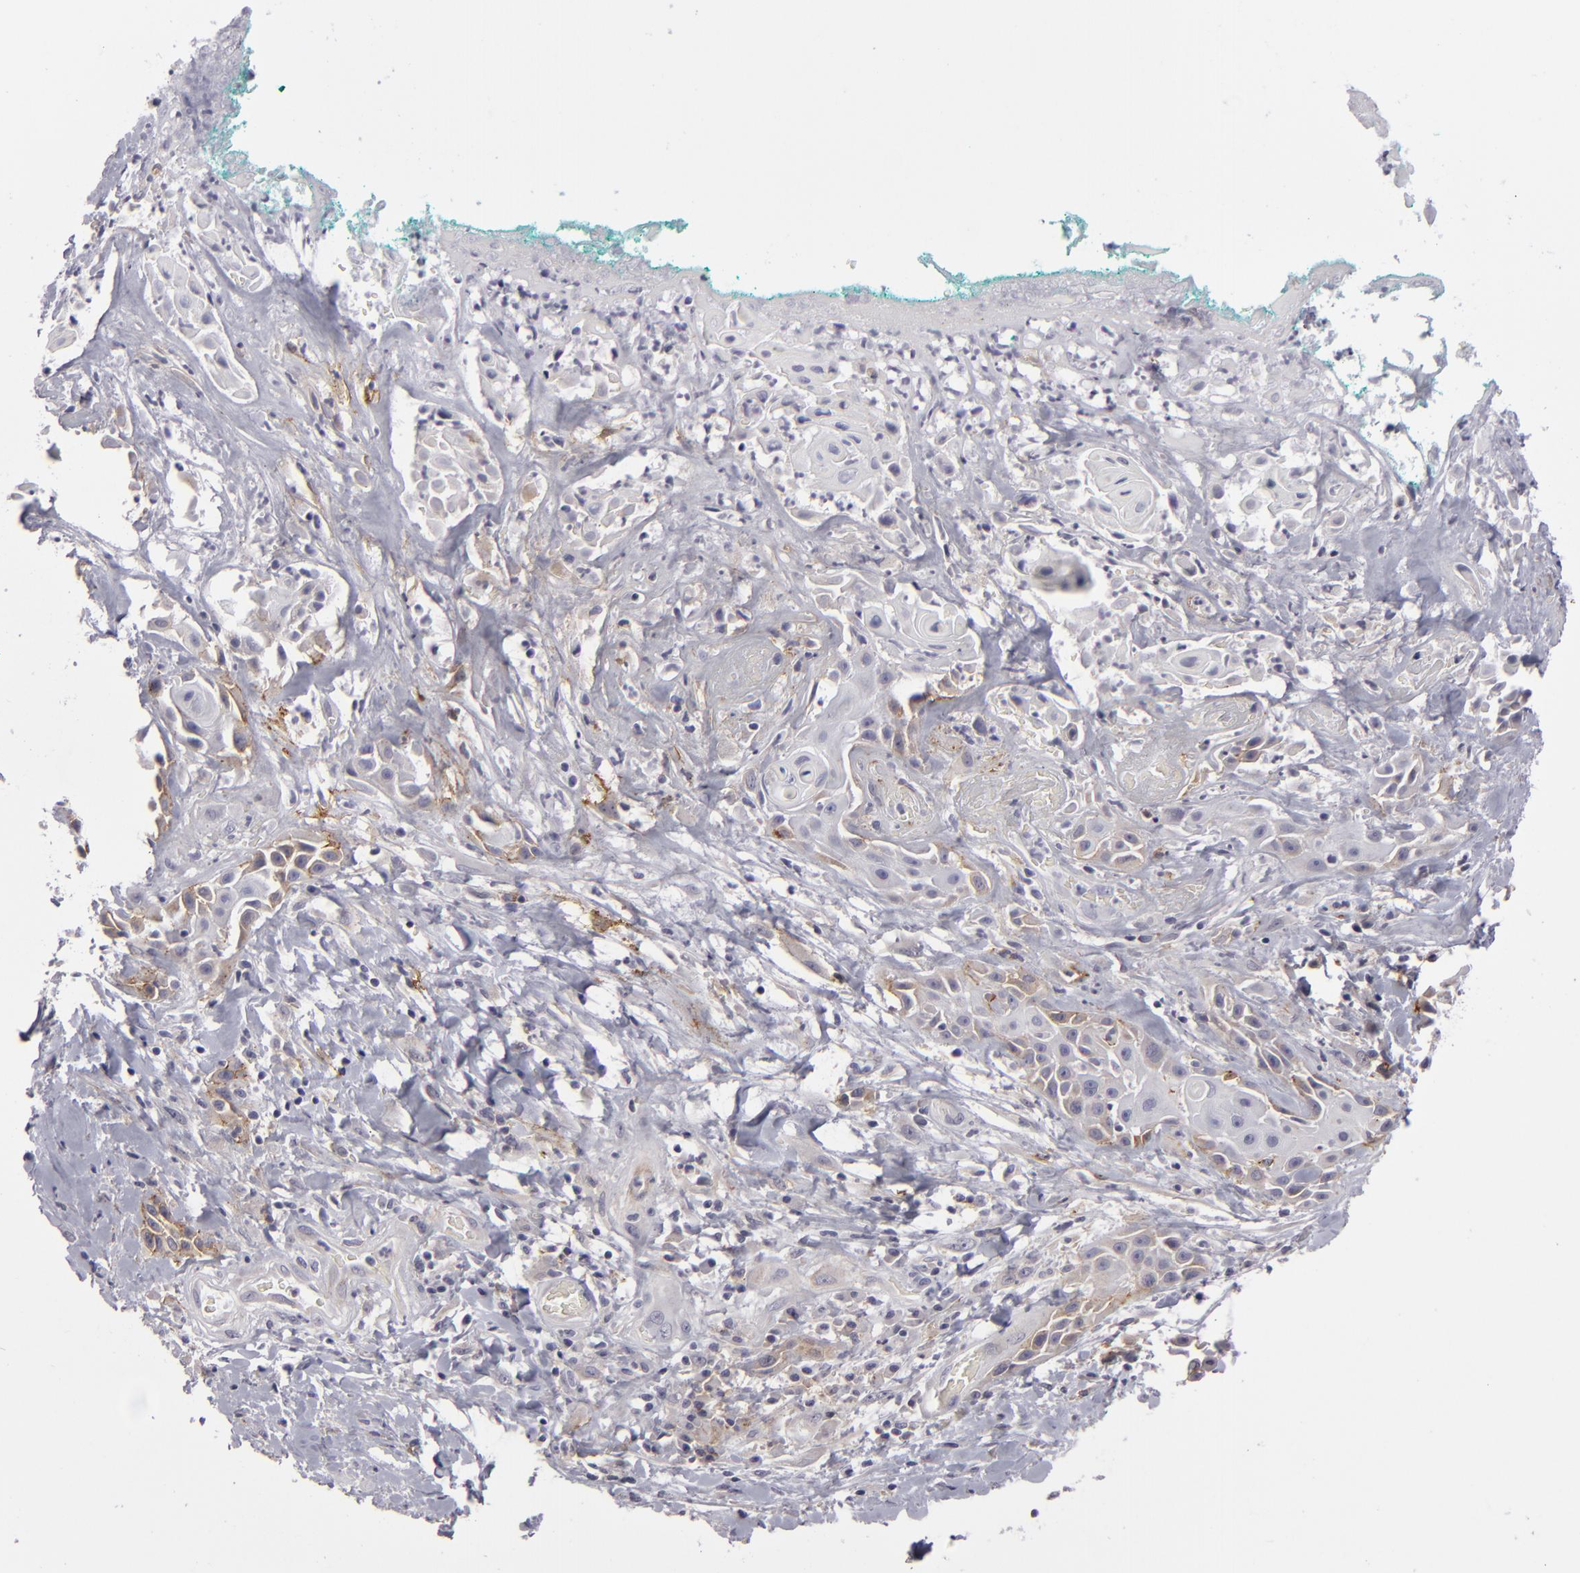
{"staining": {"intensity": "weak", "quantity": "<25%", "location": "cytoplasmic/membranous"}, "tissue": "skin cancer", "cell_type": "Tumor cells", "image_type": "cancer", "snomed": [{"axis": "morphology", "description": "Squamous cell carcinoma, NOS"}, {"axis": "topography", "description": "Skin"}, {"axis": "topography", "description": "Anal"}], "caption": "Immunohistochemistry micrograph of skin cancer stained for a protein (brown), which demonstrates no positivity in tumor cells.", "gene": "ALCAM", "patient": {"sex": "male", "age": 64}}